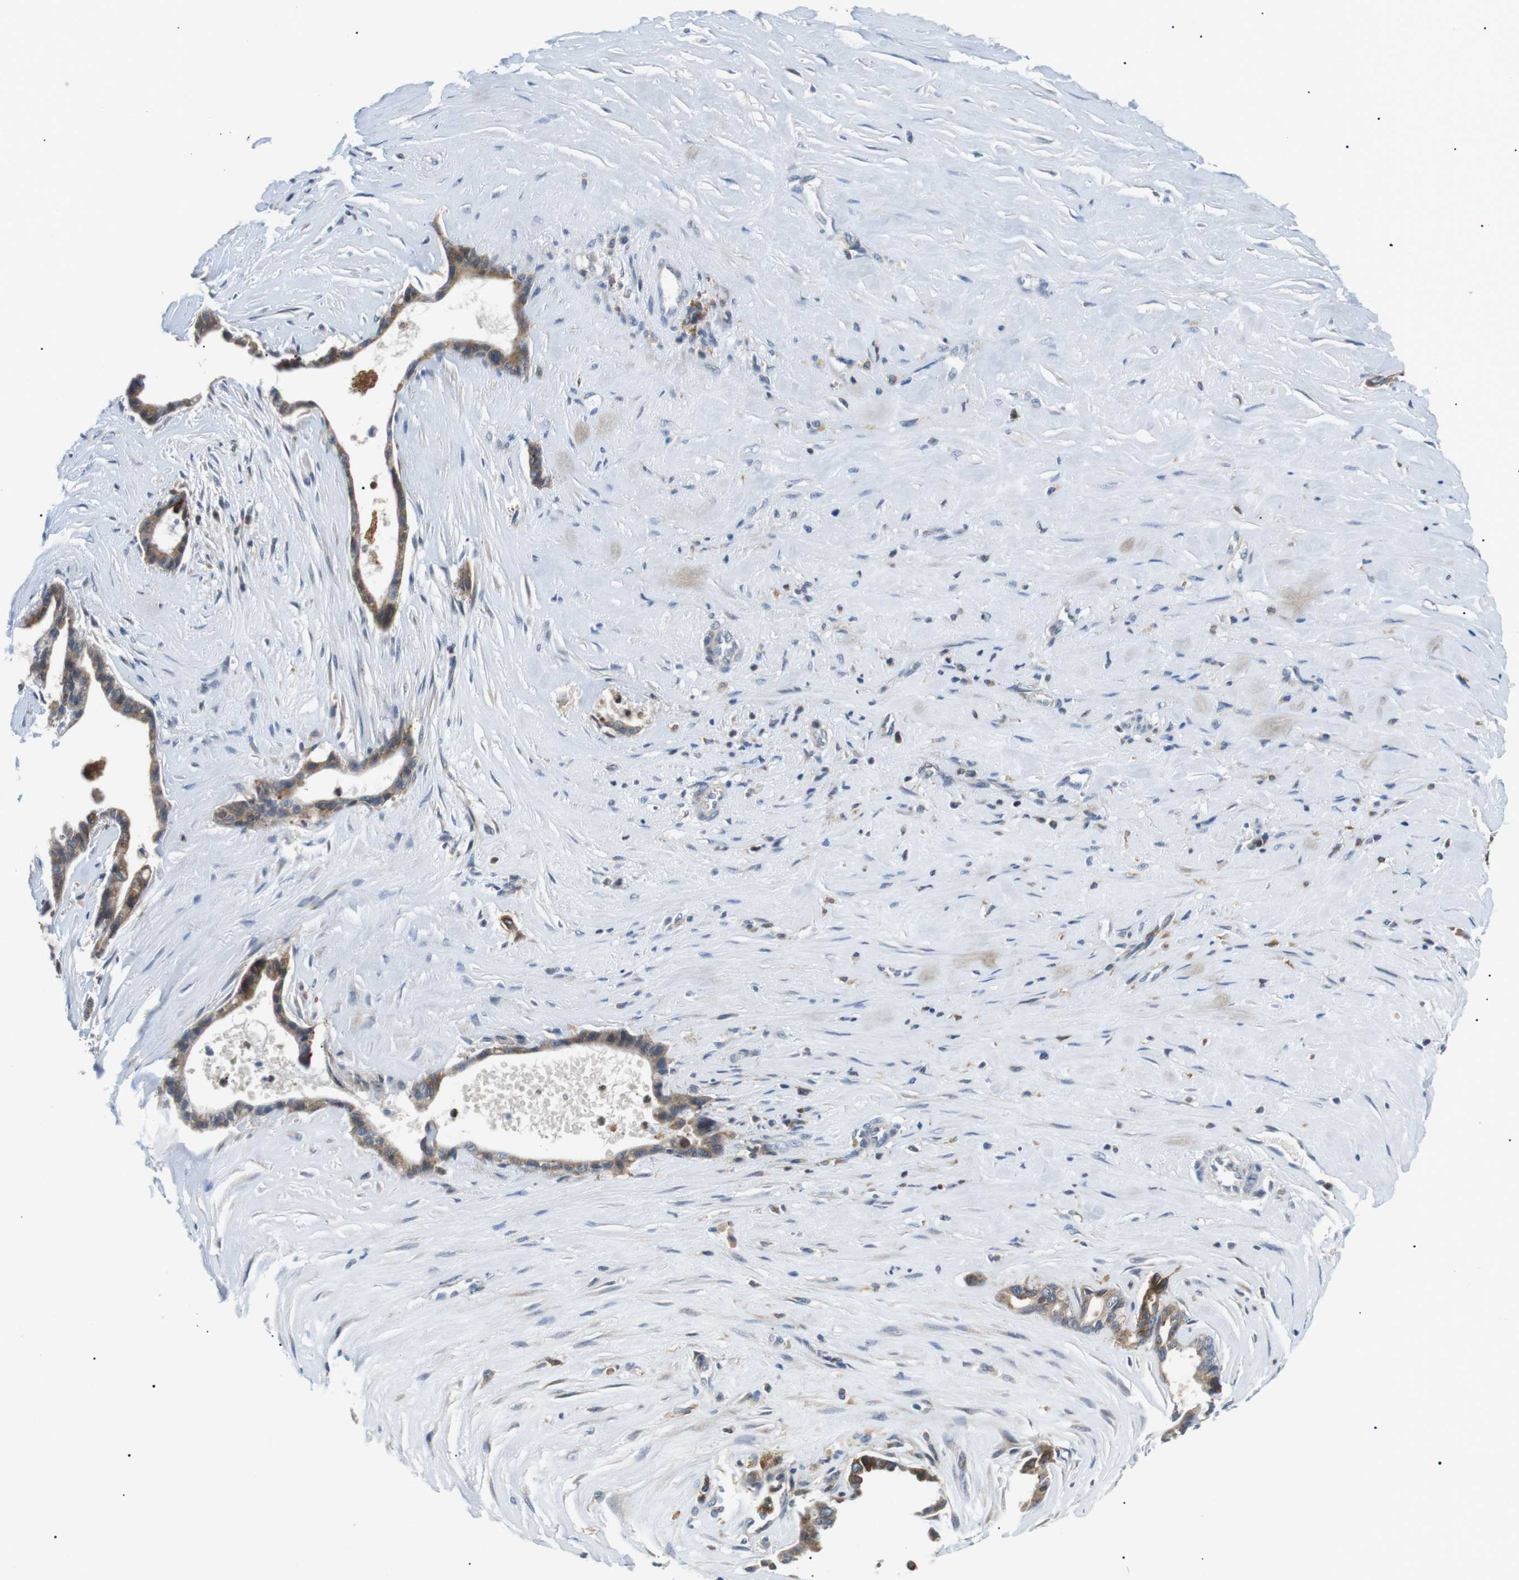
{"staining": {"intensity": "moderate", "quantity": ">75%", "location": "cytoplasmic/membranous"}, "tissue": "liver cancer", "cell_type": "Tumor cells", "image_type": "cancer", "snomed": [{"axis": "morphology", "description": "Cholangiocarcinoma"}, {"axis": "topography", "description": "Liver"}], "caption": "Immunohistochemistry (IHC) of human liver cancer shows medium levels of moderate cytoplasmic/membranous expression in approximately >75% of tumor cells.", "gene": "RAB9A", "patient": {"sex": "female", "age": 55}}